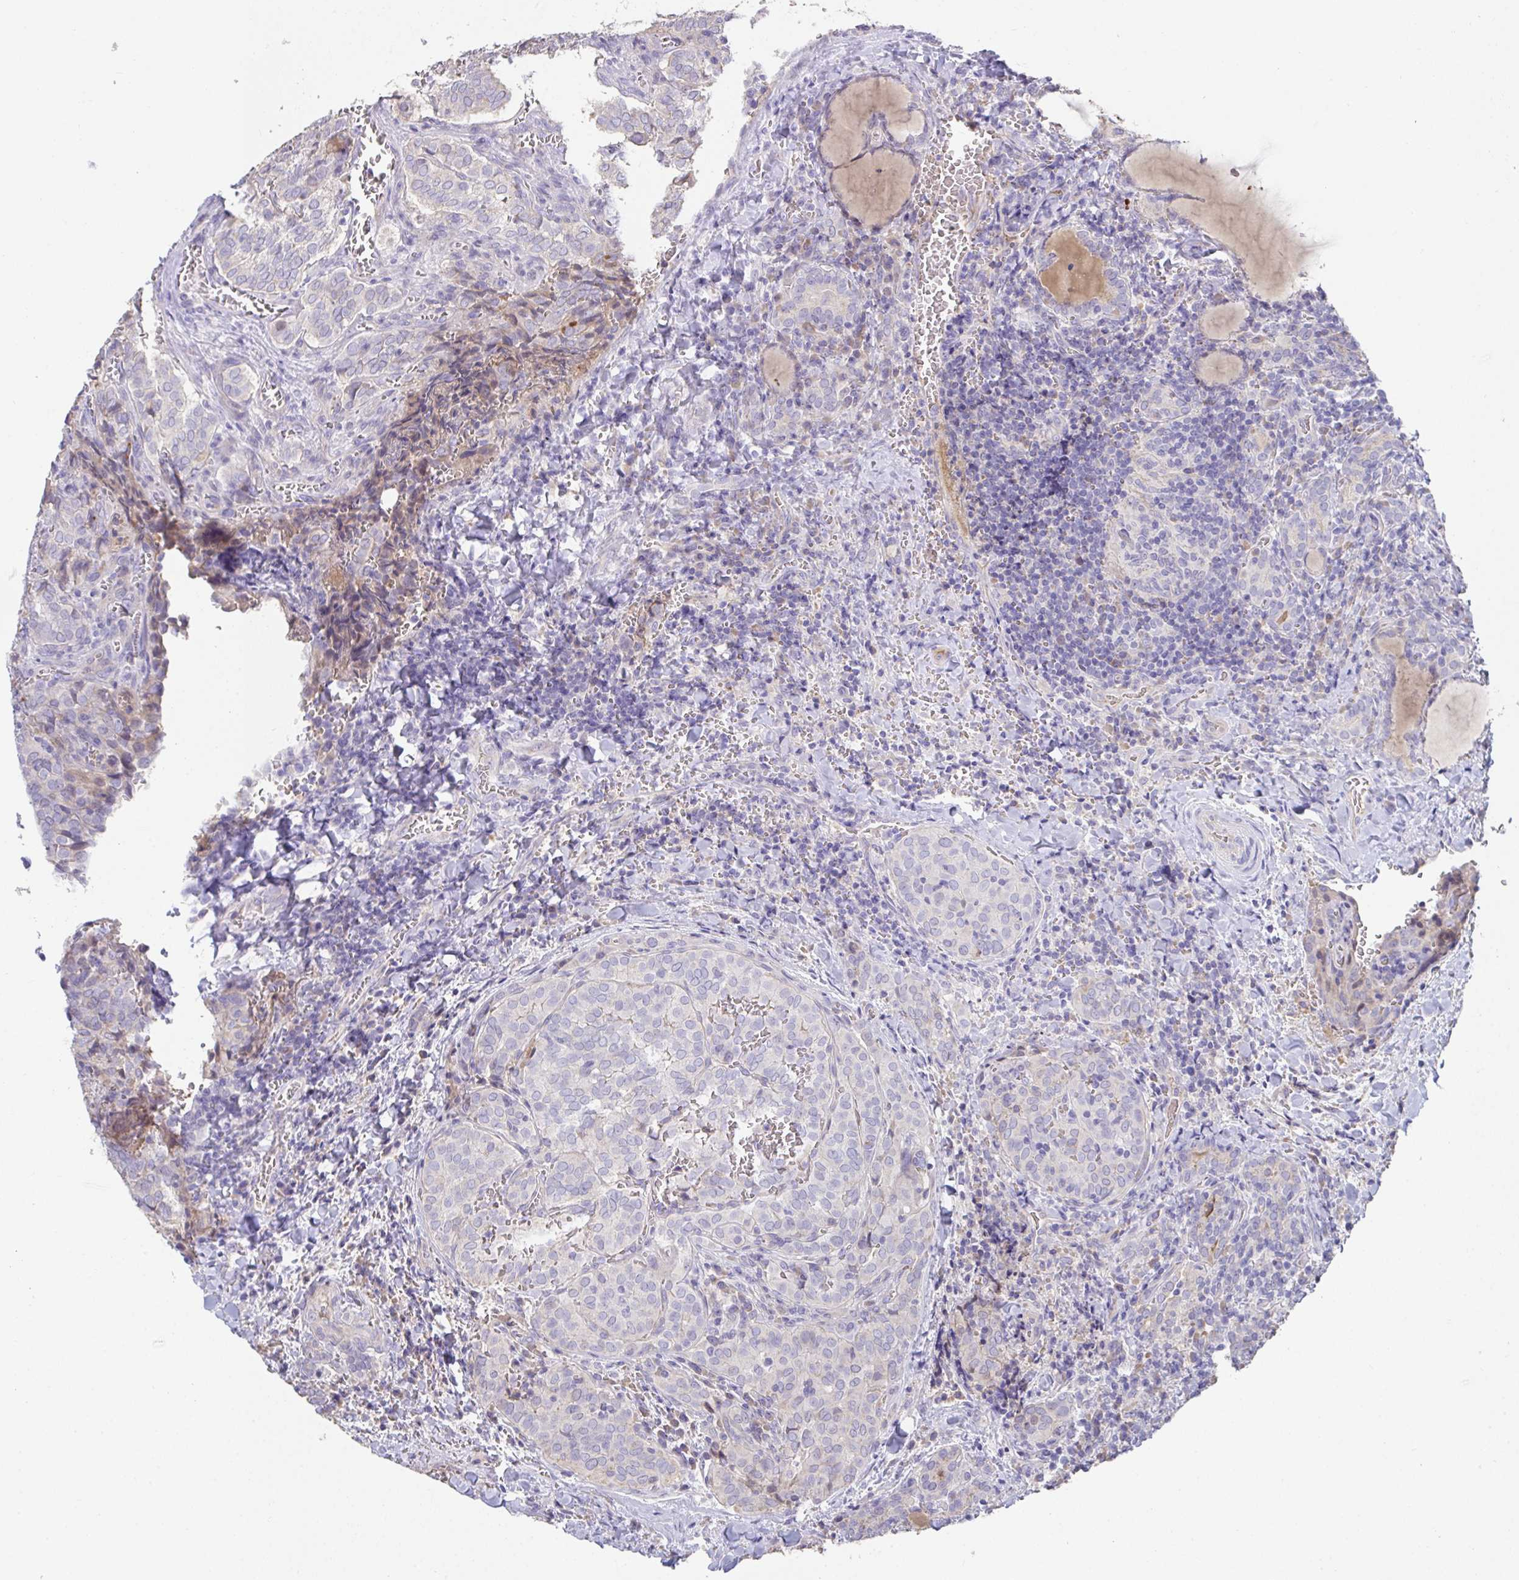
{"staining": {"intensity": "negative", "quantity": "none", "location": "none"}, "tissue": "thyroid cancer", "cell_type": "Tumor cells", "image_type": "cancer", "snomed": [{"axis": "morphology", "description": "Papillary adenocarcinoma, NOS"}, {"axis": "topography", "description": "Thyroid gland"}], "caption": "The IHC image has no significant staining in tumor cells of thyroid cancer (papillary adenocarcinoma) tissue.", "gene": "ANO5", "patient": {"sex": "female", "age": 30}}